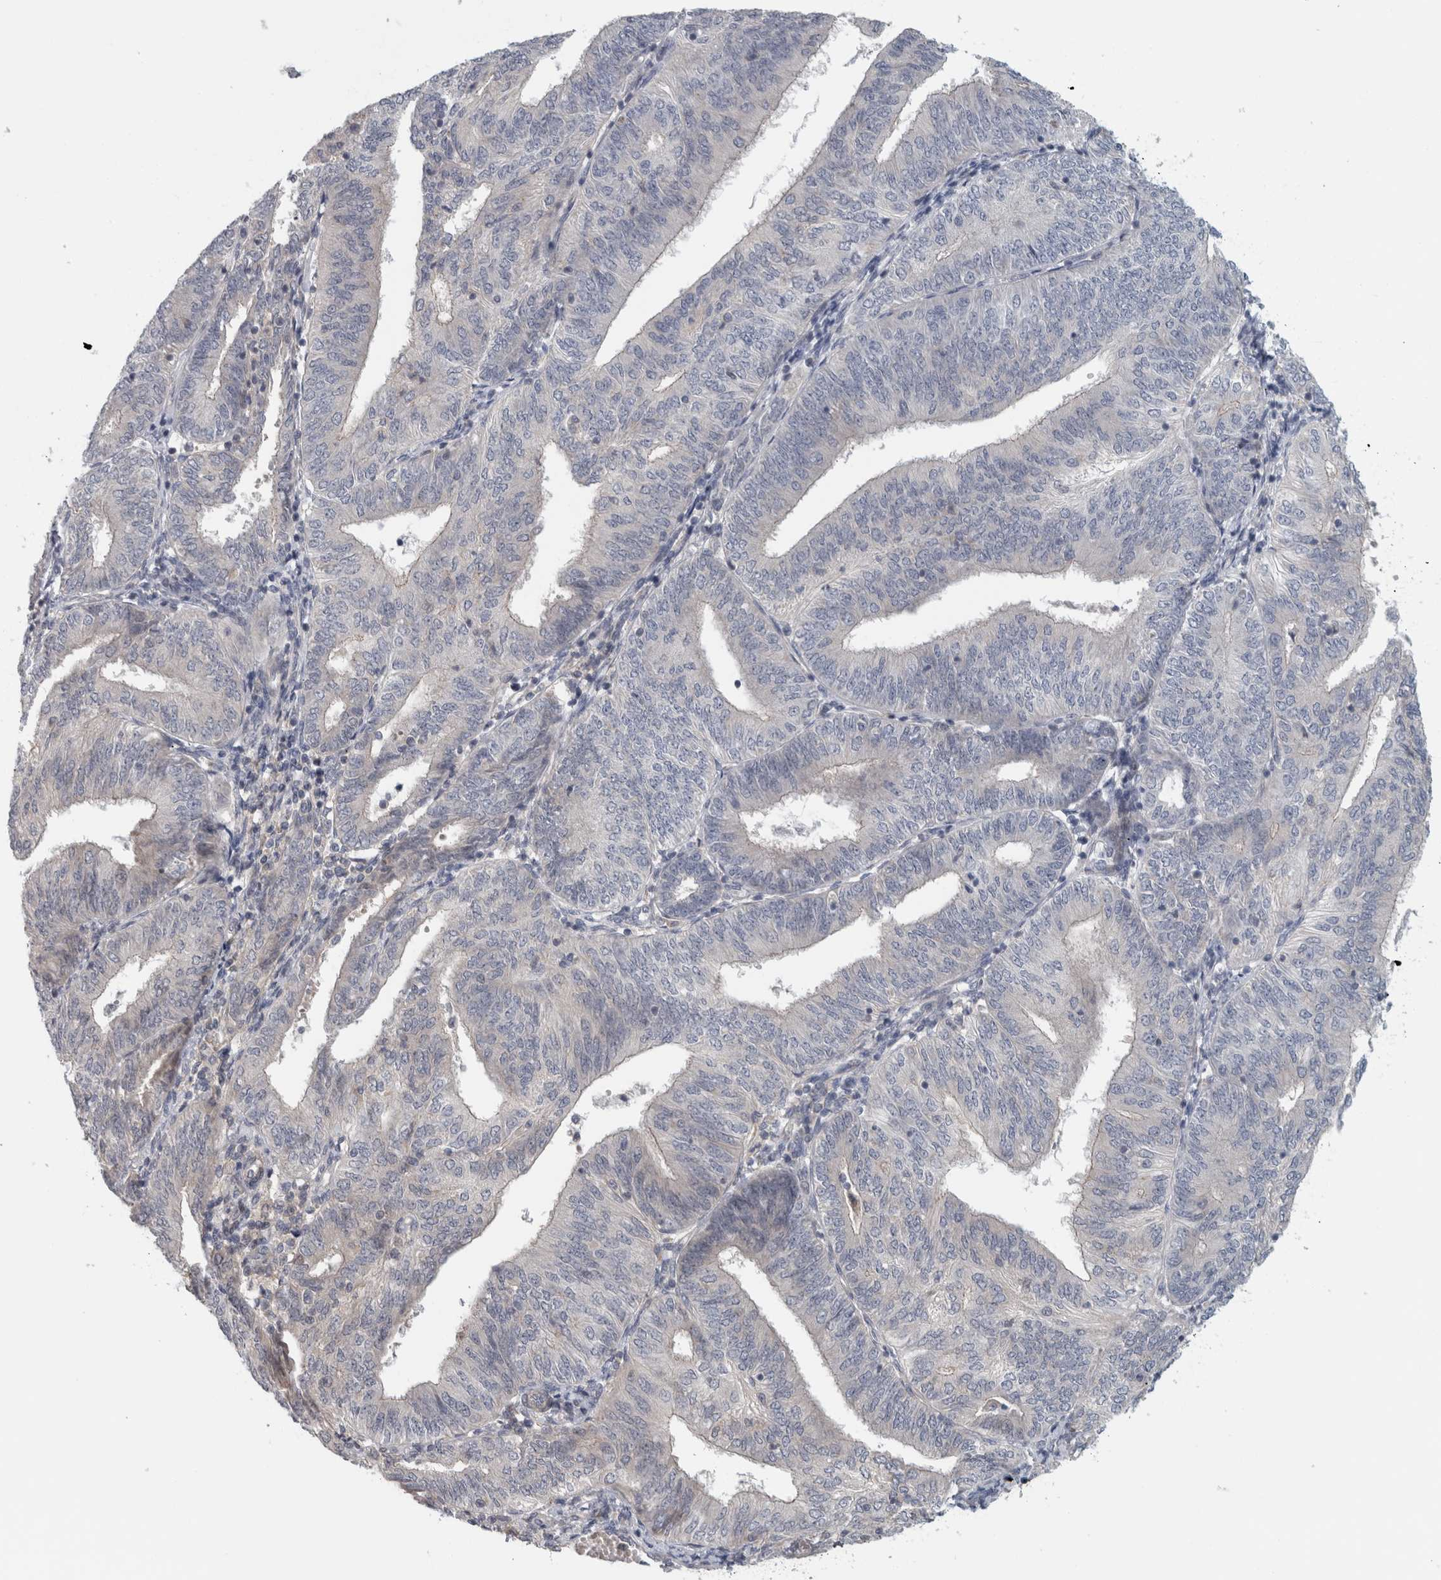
{"staining": {"intensity": "negative", "quantity": "none", "location": "none"}, "tissue": "endometrial cancer", "cell_type": "Tumor cells", "image_type": "cancer", "snomed": [{"axis": "morphology", "description": "Adenocarcinoma, NOS"}, {"axis": "topography", "description": "Endometrium"}], "caption": "Immunohistochemical staining of human endometrial cancer (adenocarcinoma) reveals no significant positivity in tumor cells. (Brightfield microscopy of DAB IHC at high magnification).", "gene": "ZNF804B", "patient": {"sex": "female", "age": 58}}